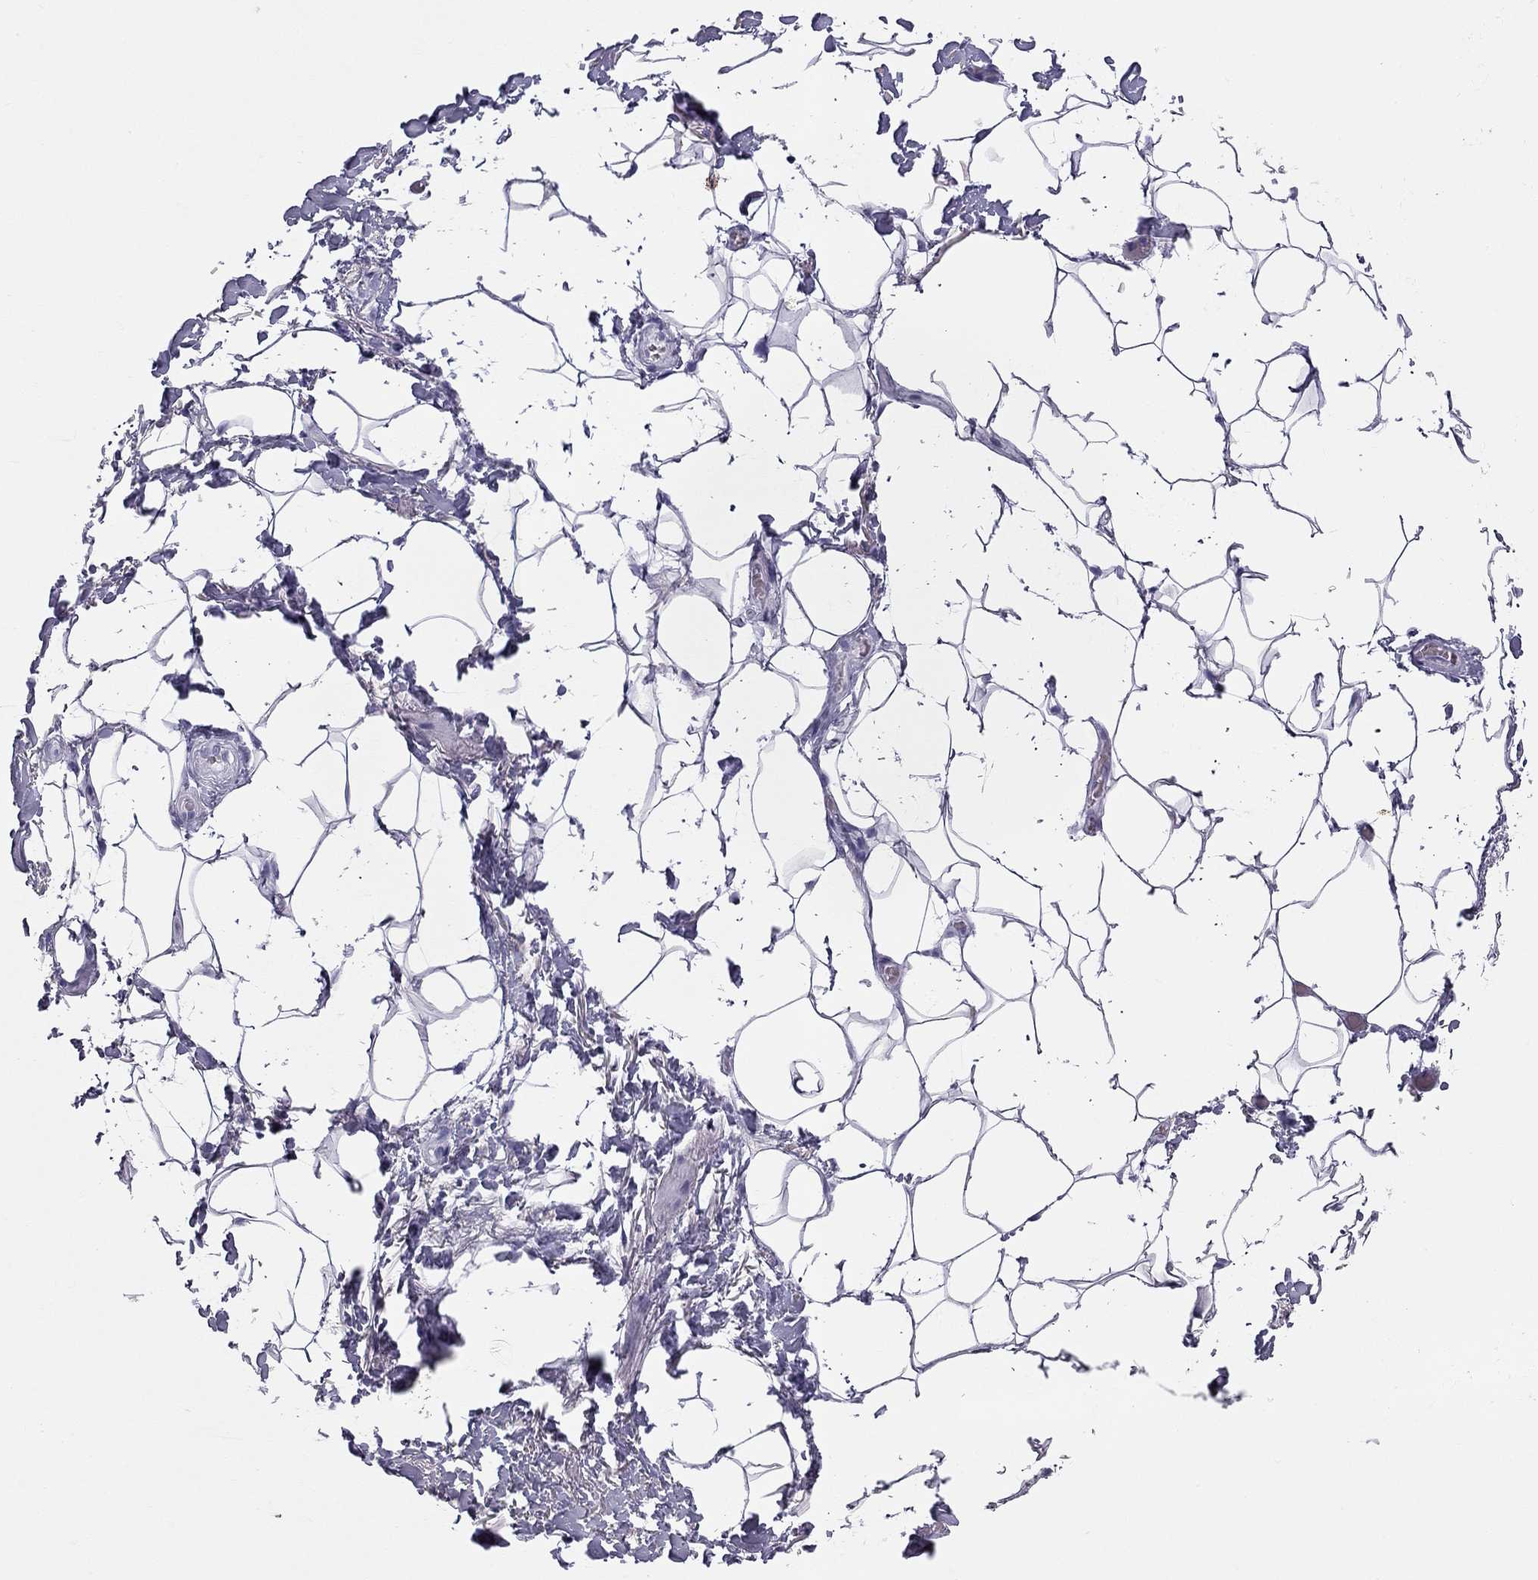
{"staining": {"intensity": "negative", "quantity": "none", "location": "none"}, "tissue": "adipose tissue", "cell_type": "Adipocytes", "image_type": "normal", "snomed": [{"axis": "morphology", "description": "Normal tissue, NOS"}, {"axis": "topography", "description": "Anal"}, {"axis": "topography", "description": "Peripheral nerve tissue"}], "caption": "DAB (3,3'-diaminobenzidine) immunohistochemical staining of benign adipose tissue demonstrates no significant expression in adipocytes.", "gene": "TRPM3", "patient": {"sex": "male", "age": 53}}